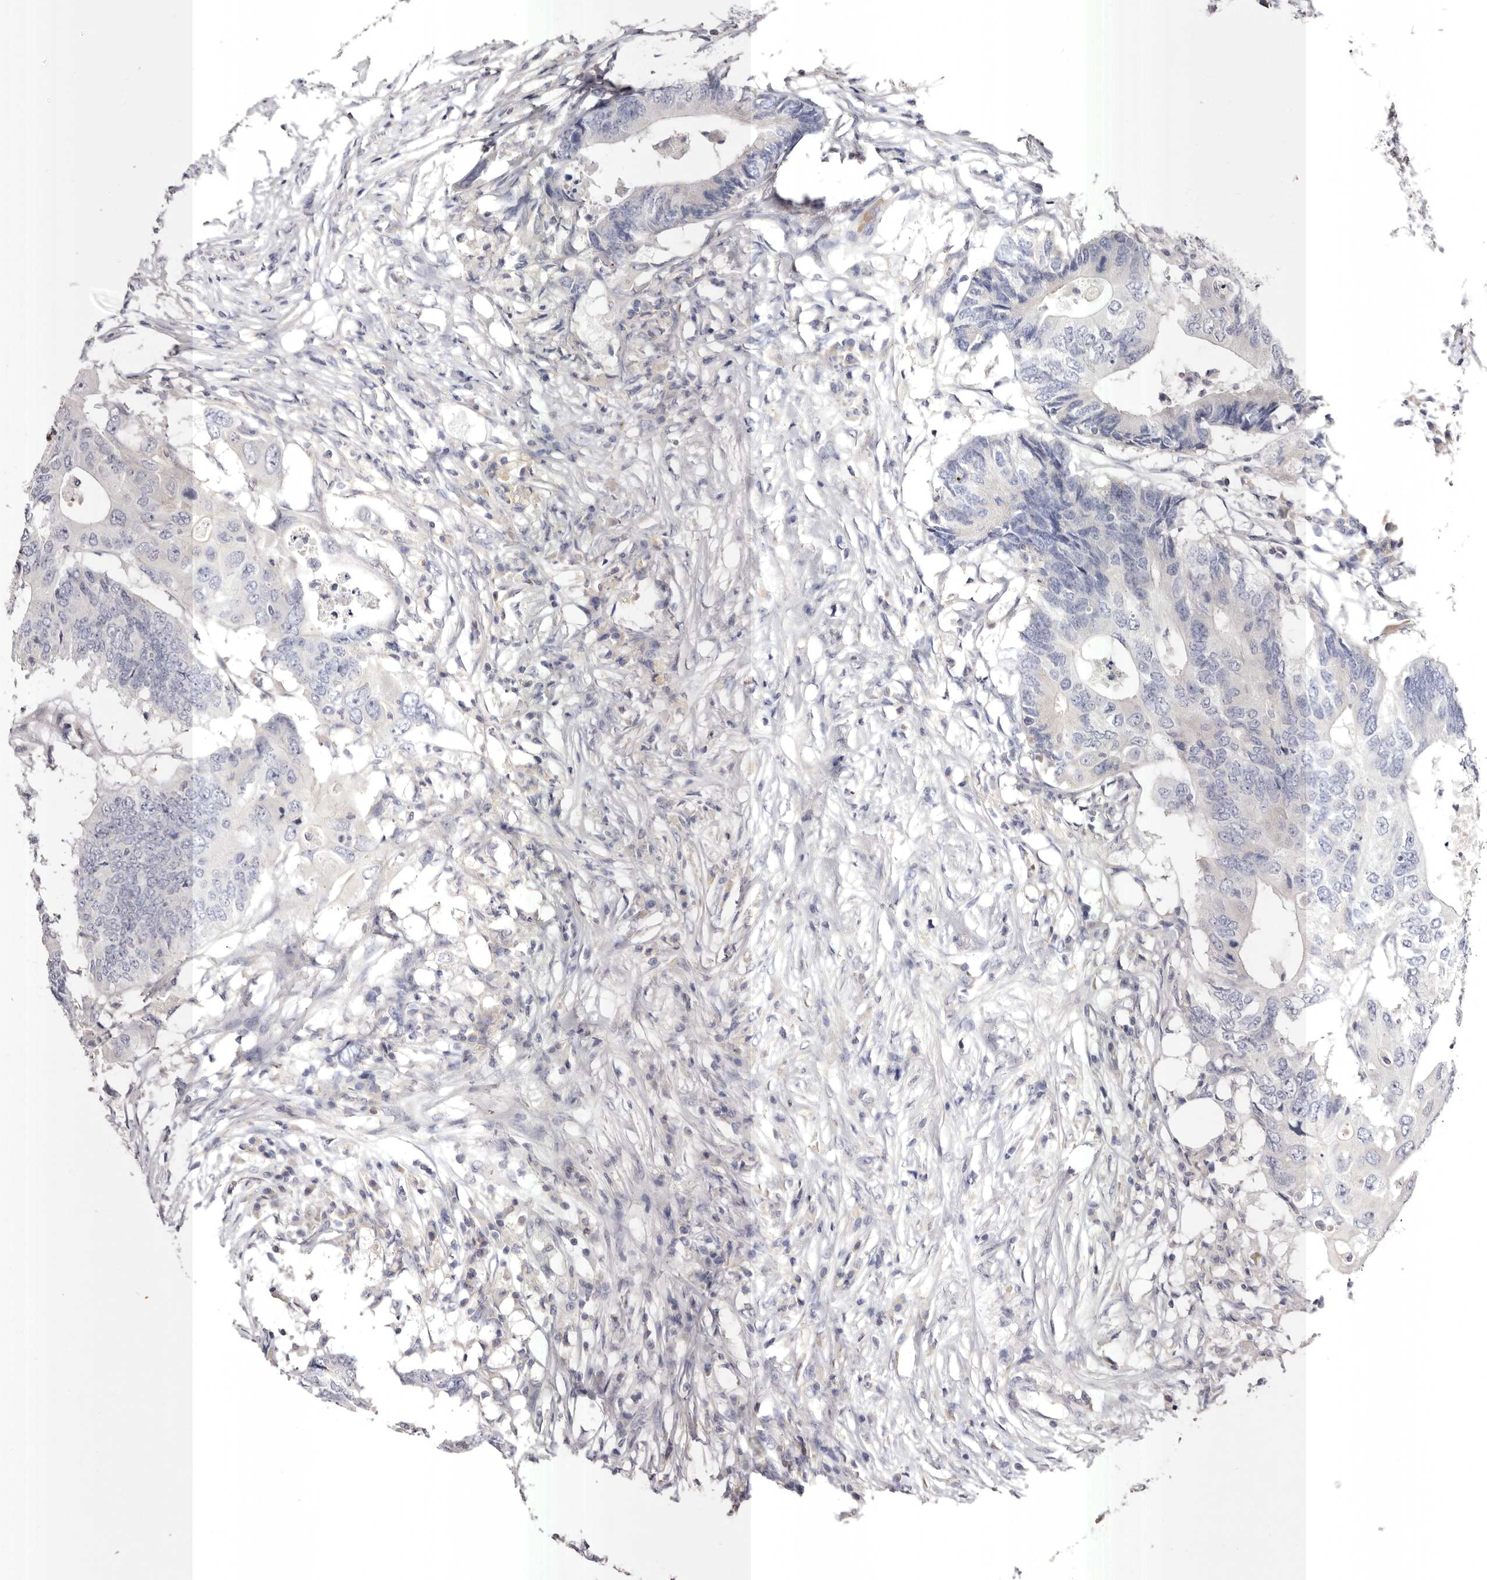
{"staining": {"intensity": "negative", "quantity": "none", "location": "none"}, "tissue": "colorectal cancer", "cell_type": "Tumor cells", "image_type": "cancer", "snomed": [{"axis": "morphology", "description": "Adenocarcinoma, NOS"}, {"axis": "topography", "description": "Colon"}], "caption": "IHC histopathology image of neoplastic tissue: human colorectal adenocarcinoma stained with DAB (3,3'-diaminobenzidine) reveals no significant protein positivity in tumor cells.", "gene": "S1PR5", "patient": {"sex": "male", "age": 71}}